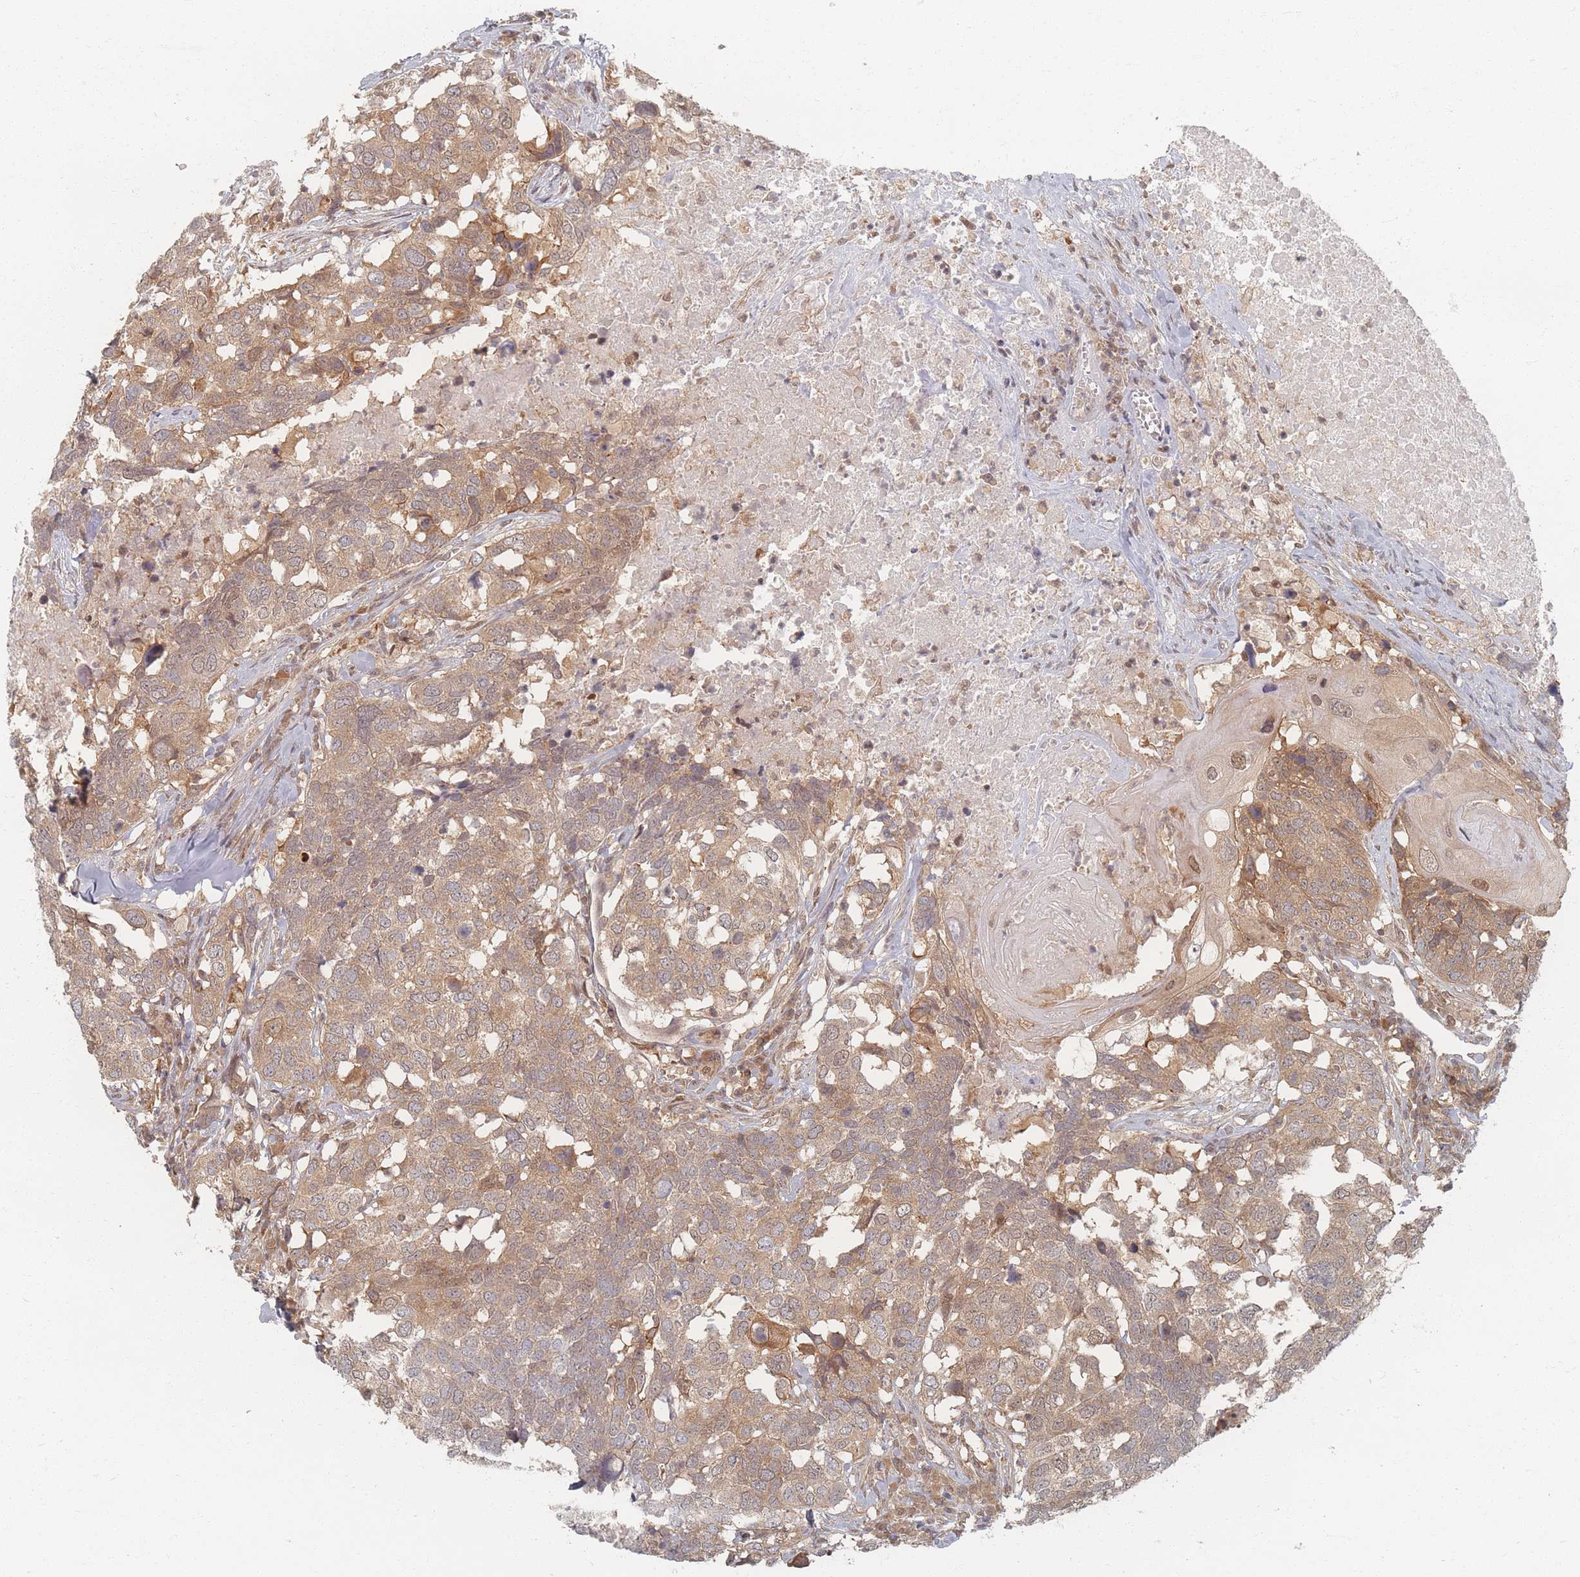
{"staining": {"intensity": "weak", "quantity": ">75%", "location": "cytoplasmic/membranous"}, "tissue": "head and neck cancer", "cell_type": "Tumor cells", "image_type": "cancer", "snomed": [{"axis": "morphology", "description": "Squamous cell carcinoma, NOS"}, {"axis": "topography", "description": "Head-Neck"}], "caption": "Squamous cell carcinoma (head and neck) stained with a brown dye displays weak cytoplasmic/membranous positive positivity in about >75% of tumor cells.", "gene": "PSMD9", "patient": {"sex": "male", "age": 66}}